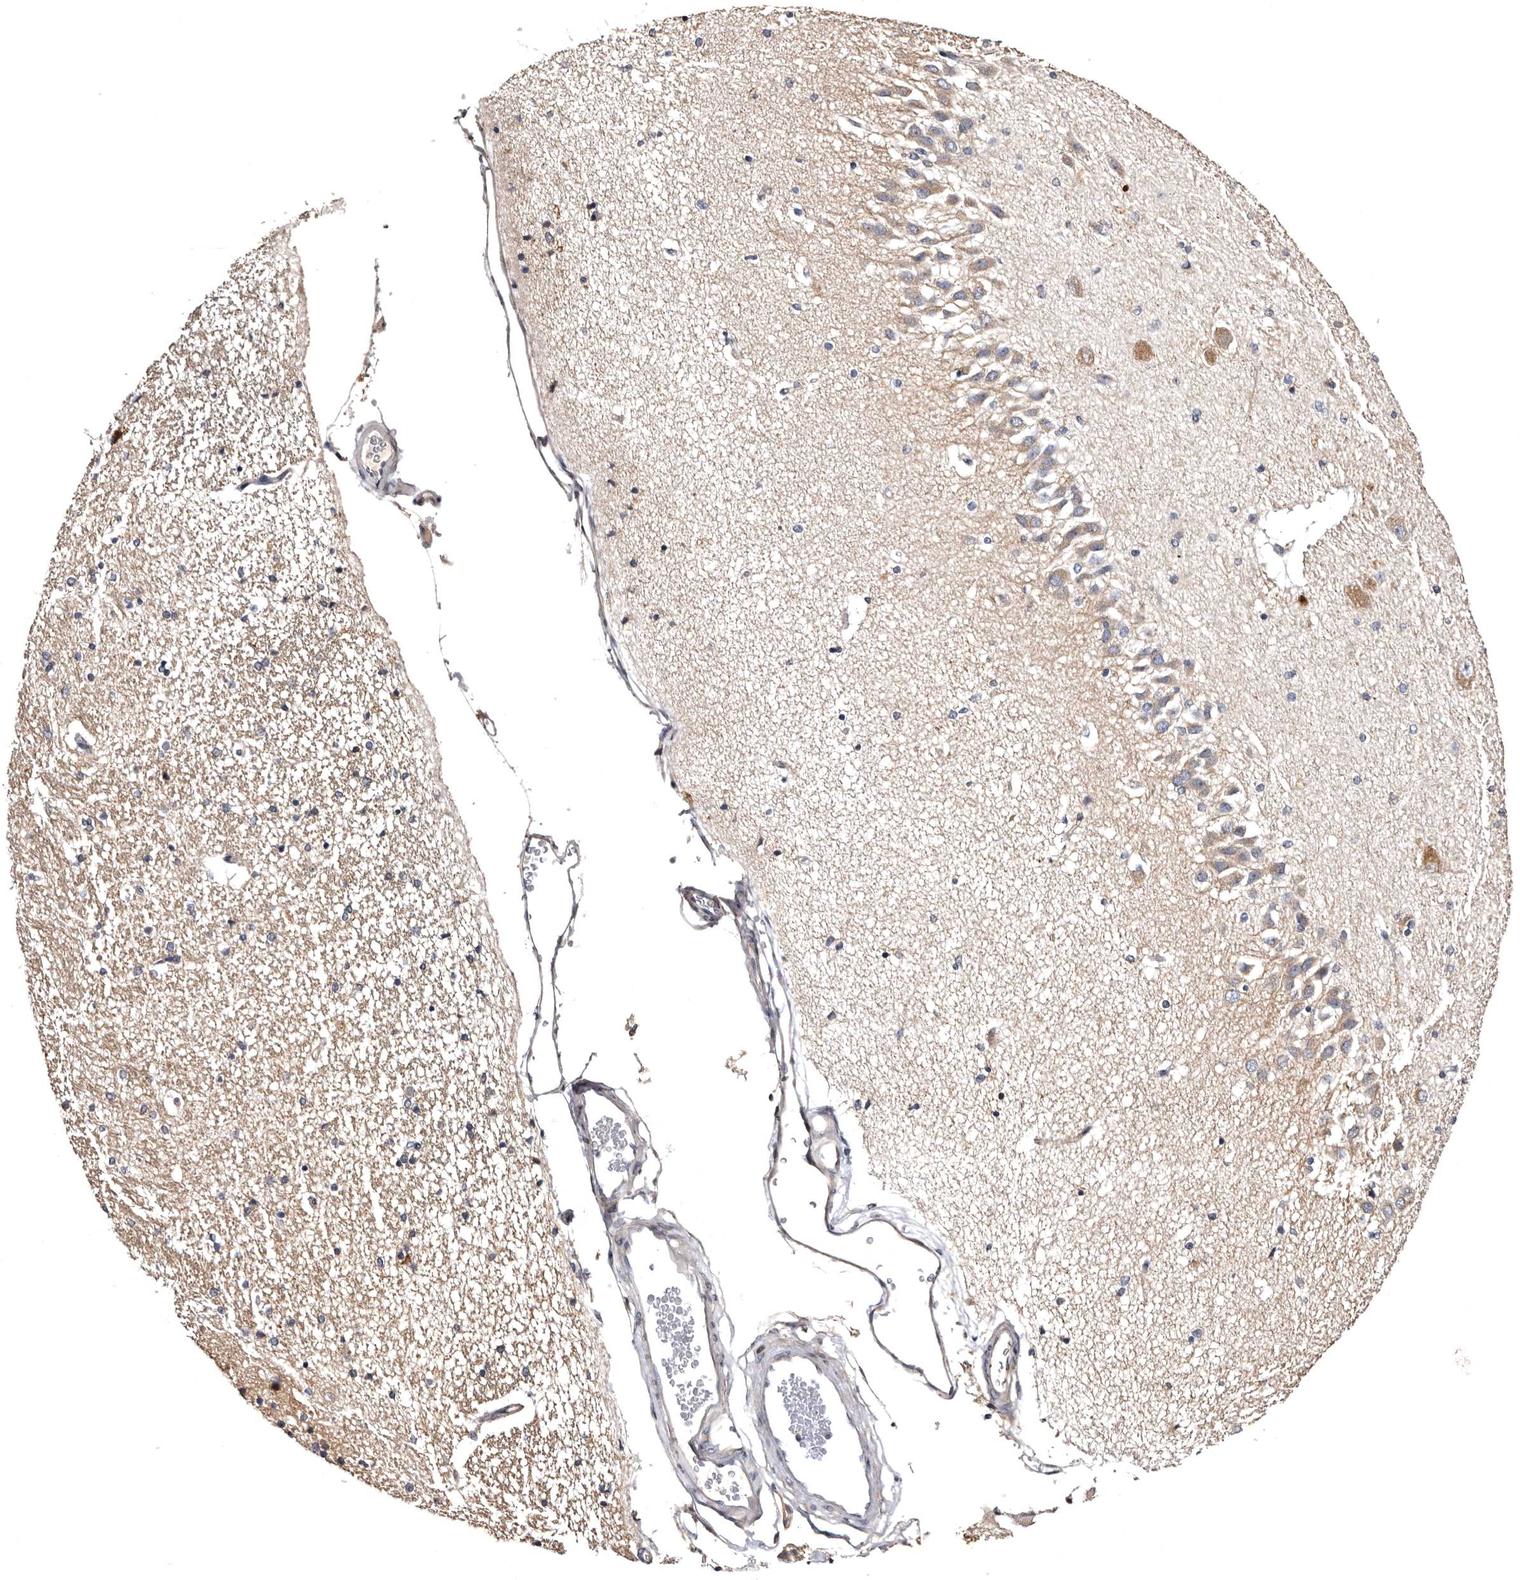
{"staining": {"intensity": "negative", "quantity": "none", "location": "none"}, "tissue": "hippocampus", "cell_type": "Glial cells", "image_type": "normal", "snomed": [{"axis": "morphology", "description": "Normal tissue, NOS"}, {"axis": "topography", "description": "Hippocampus"}], "caption": "Immunohistochemistry photomicrograph of unremarkable human hippocampus stained for a protein (brown), which demonstrates no positivity in glial cells.", "gene": "FAM91A1", "patient": {"sex": "female", "age": 54}}